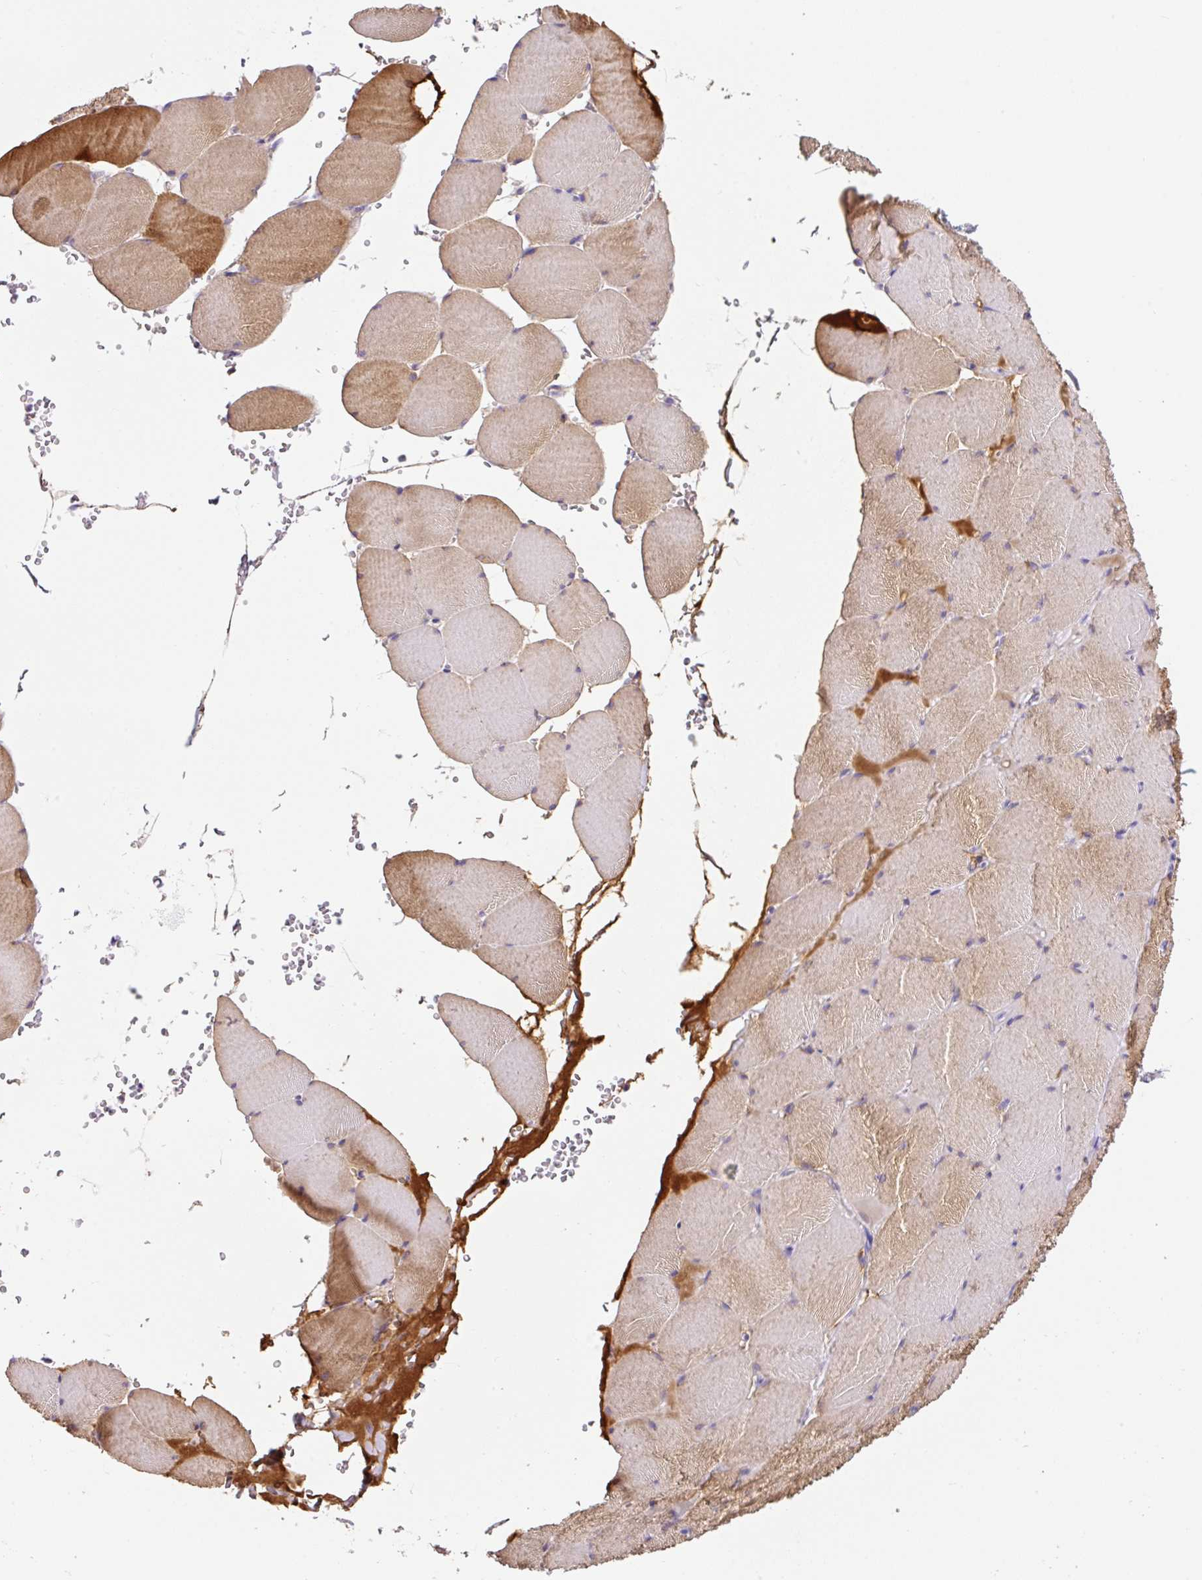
{"staining": {"intensity": "moderate", "quantity": "25%-75%", "location": "cytoplasmic/membranous"}, "tissue": "skeletal muscle", "cell_type": "Myocytes", "image_type": "normal", "snomed": [{"axis": "morphology", "description": "Normal tissue, NOS"}, {"axis": "topography", "description": "Skeletal muscle"}, {"axis": "topography", "description": "Head-Neck"}], "caption": "High-magnification brightfield microscopy of benign skeletal muscle stained with DAB (brown) and counterstained with hematoxylin (blue). myocytes exhibit moderate cytoplasmic/membranous staining is identified in approximately25%-75% of cells.", "gene": "NDST3", "patient": {"sex": "male", "age": 66}}